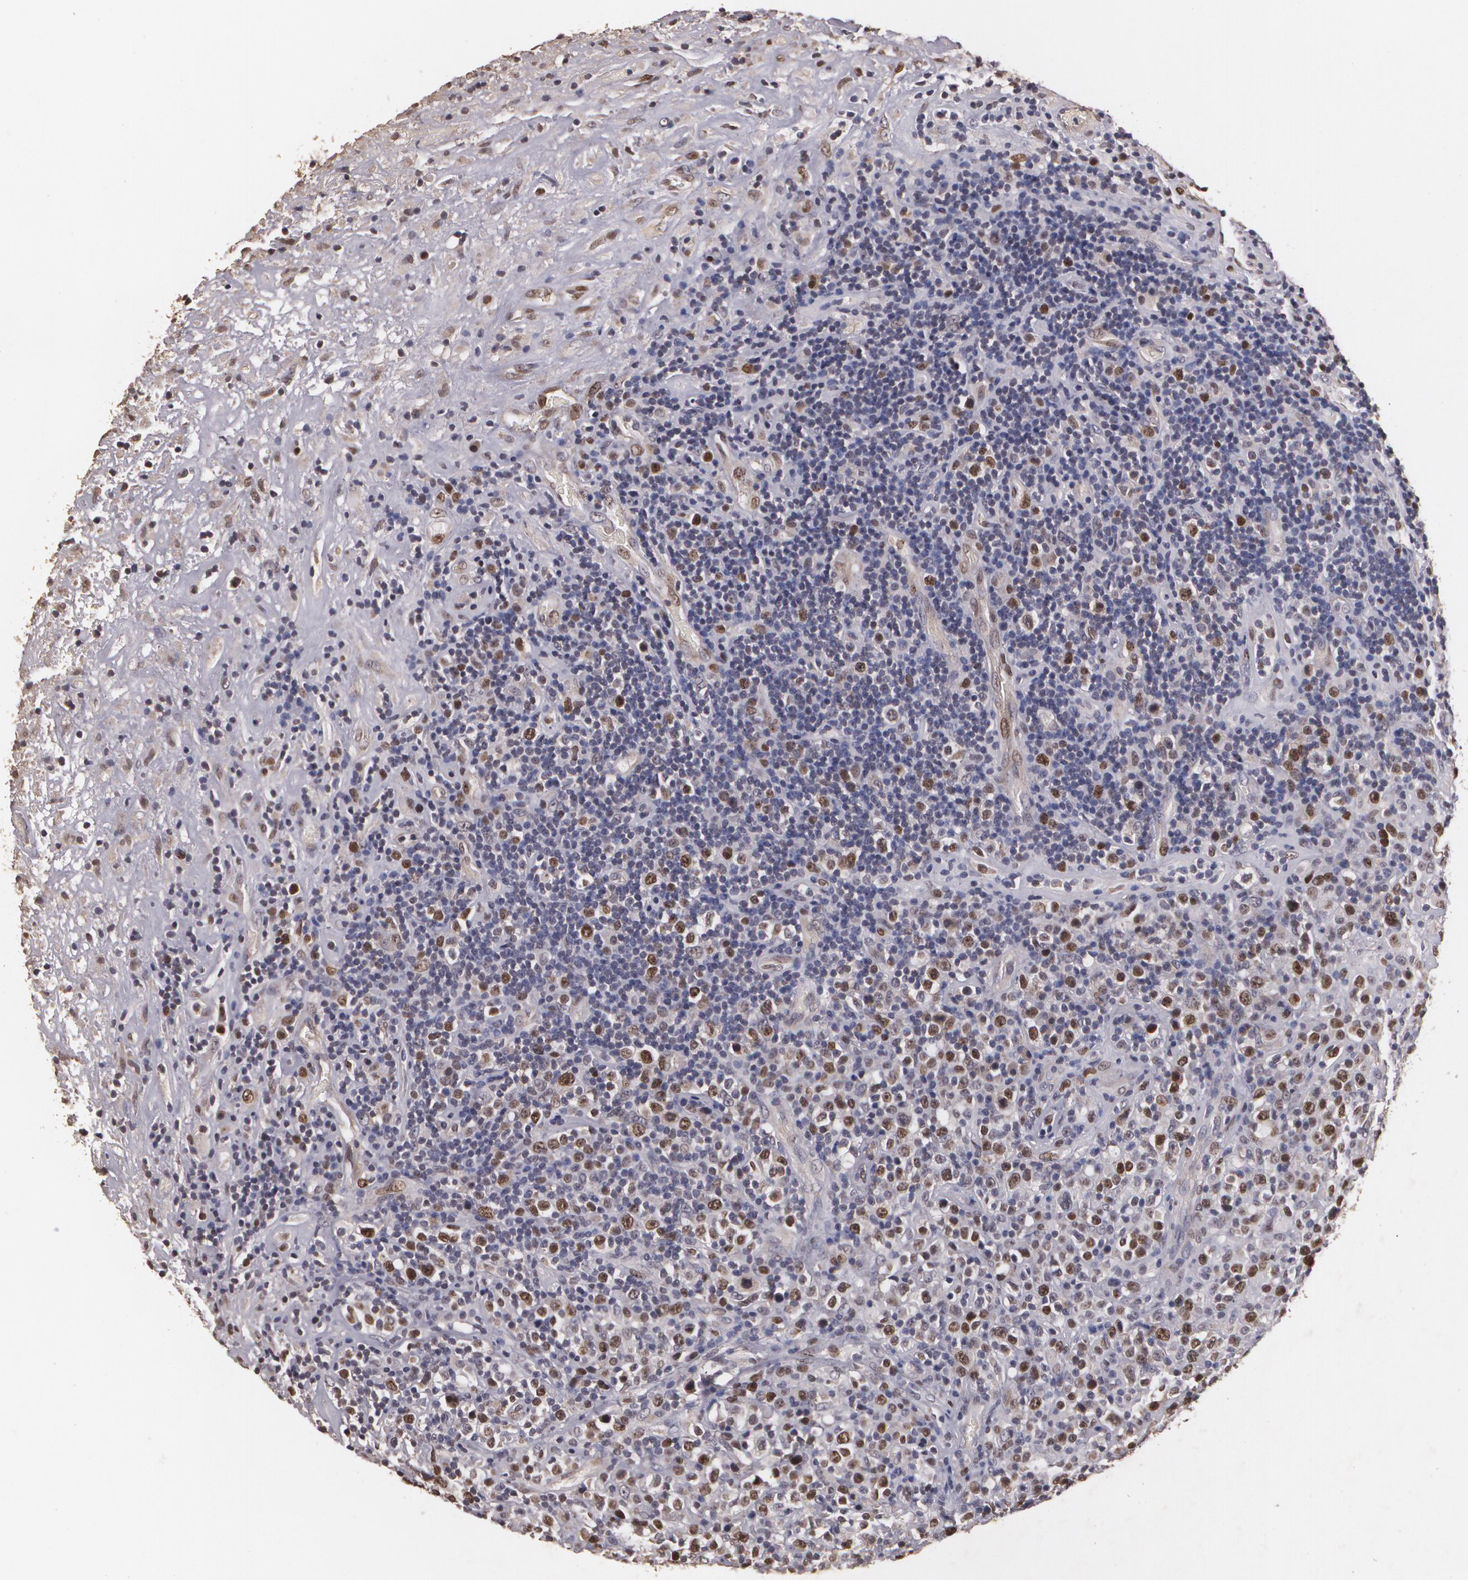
{"staining": {"intensity": "moderate", "quantity": "25%-75%", "location": "nuclear"}, "tissue": "lymphoma", "cell_type": "Tumor cells", "image_type": "cancer", "snomed": [{"axis": "morphology", "description": "Hodgkin's disease, NOS"}, {"axis": "topography", "description": "Lymph node"}], "caption": "Protein expression analysis of lymphoma shows moderate nuclear positivity in about 25%-75% of tumor cells.", "gene": "BRCA1", "patient": {"sex": "male", "age": 46}}